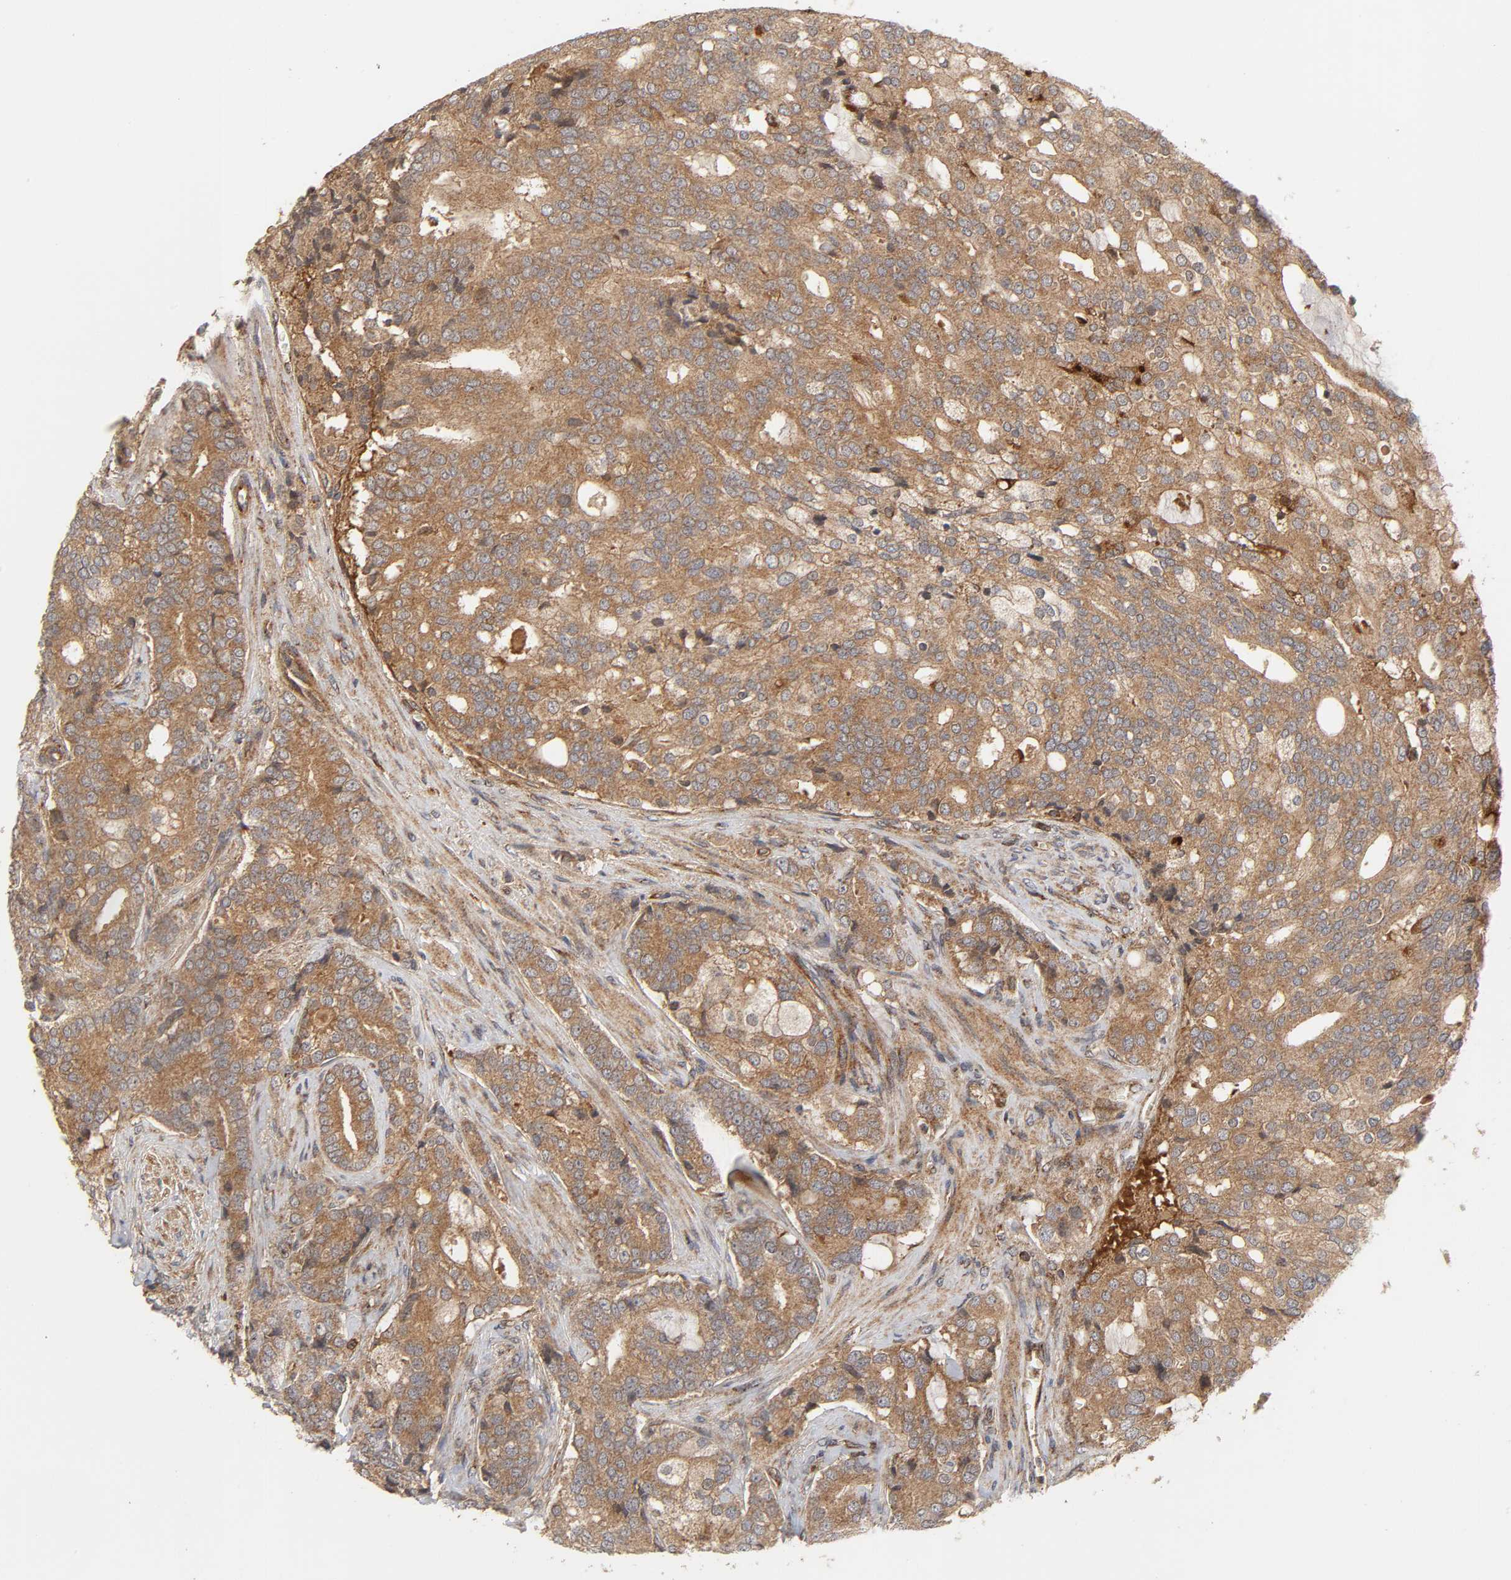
{"staining": {"intensity": "moderate", "quantity": ">75%", "location": "cytoplasmic/membranous"}, "tissue": "prostate cancer", "cell_type": "Tumor cells", "image_type": "cancer", "snomed": [{"axis": "morphology", "description": "Adenocarcinoma, Low grade"}, {"axis": "topography", "description": "Prostate"}], "caption": "Tumor cells reveal medium levels of moderate cytoplasmic/membranous expression in about >75% of cells in prostate cancer (low-grade adenocarcinoma).", "gene": "IKBKB", "patient": {"sex": "male", "age": 58}}